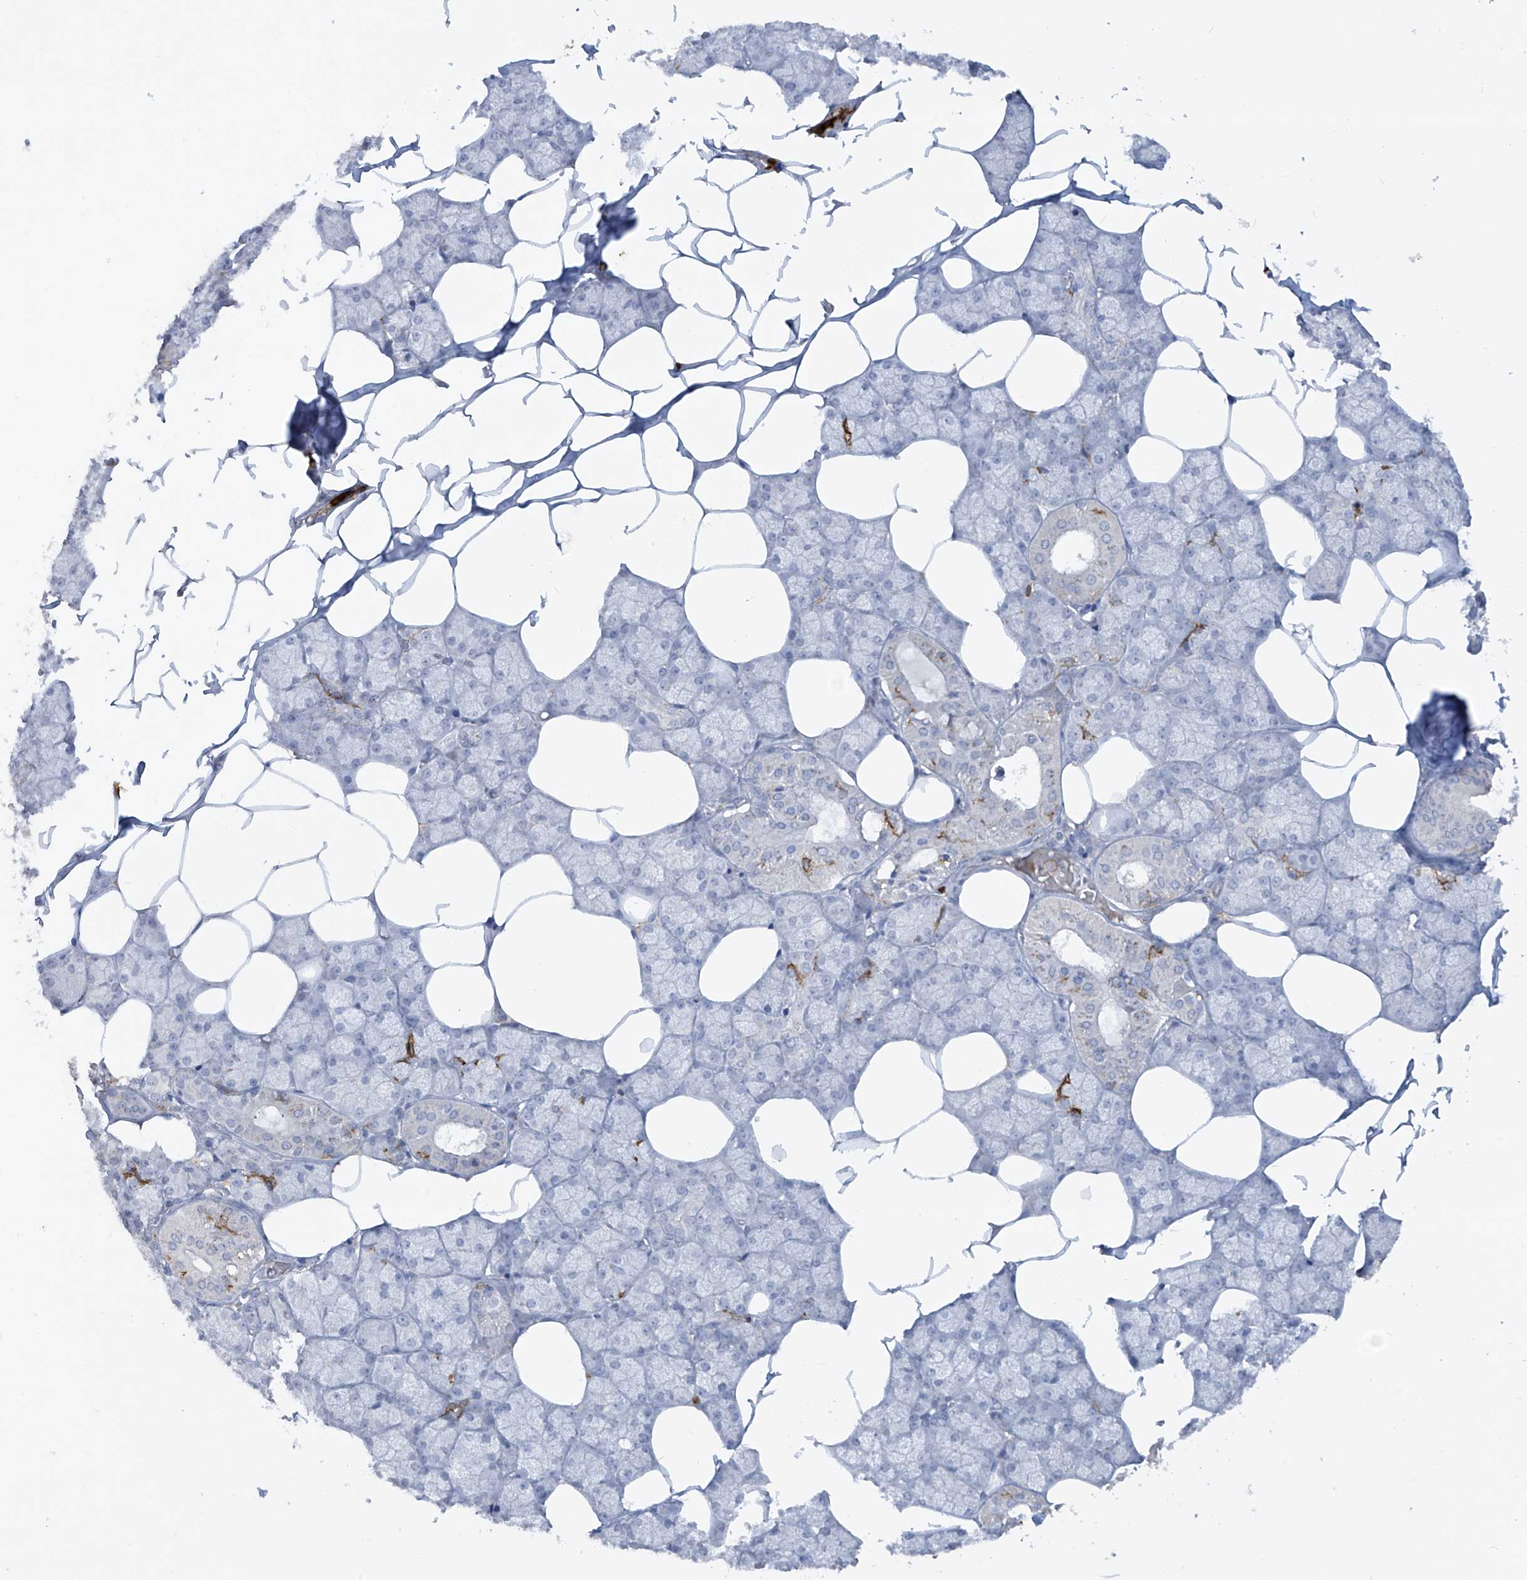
{"staining": {"intensity": "negative", "quantity": "none", "location": "none"}, "tissue": "salivary gland", "cell_type": "Glandular cells", "image_type": "normal", "snomed": [{"axis": "morphology", "description": "Normal tissue, NOS"}, {"axis": "topography", "description": "Salivary gland"}], "caption": "Immunohistochemistry image of unremarkable salivary gland: human salivary gland stained with DAB (3,3'-diaminobenzidine) shows no significant protein positivity in glandular cells.", "gene": "FCGR3A", "patient": {"sex": "male", "age": 62}}